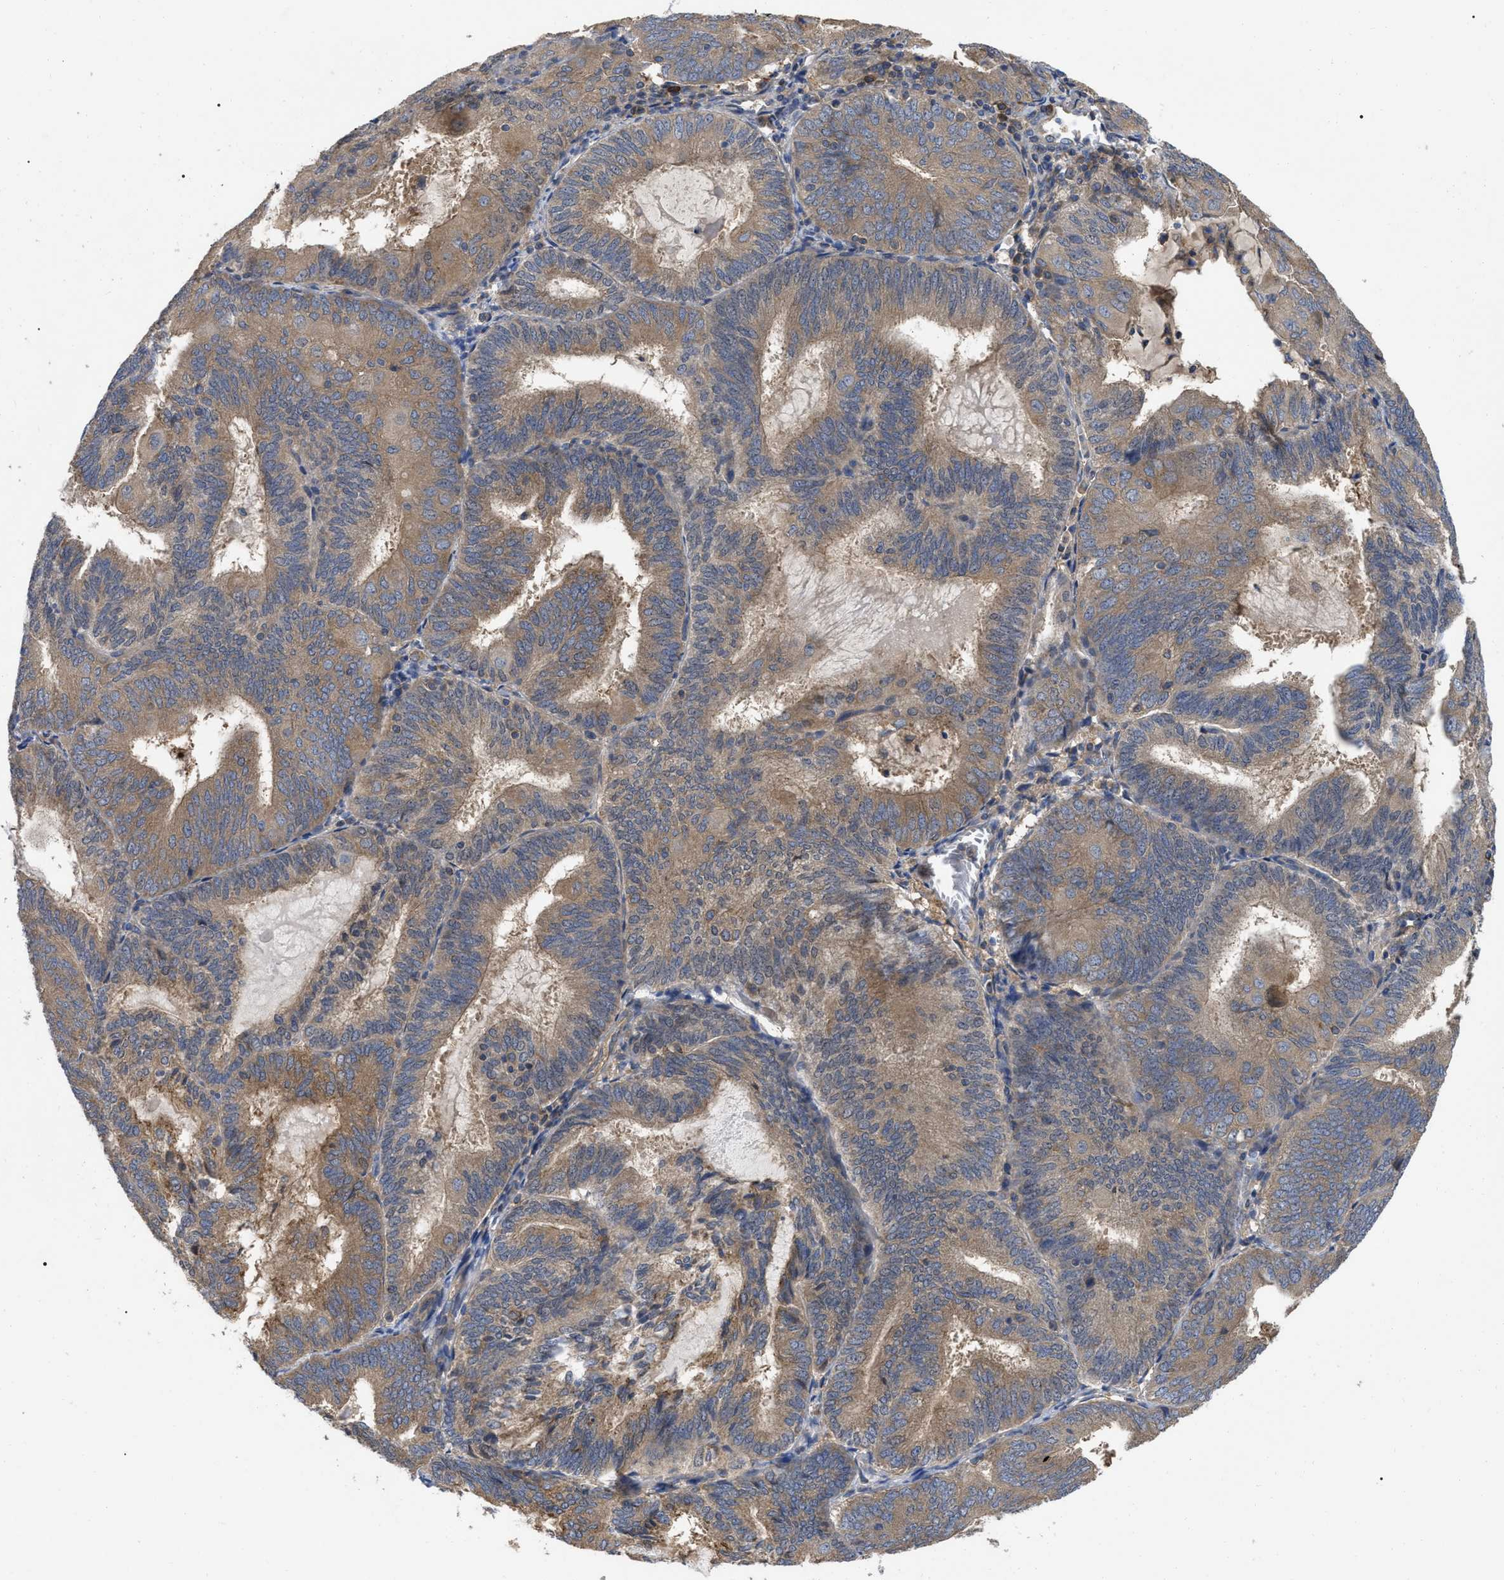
{"staining": {"intensity": "weak", "quantity": ">75%", "location": "cytoplasmic/membranous"}, "tissue": "endometrial cancer", "cell_type": "Tumor cells", "image_type": "cancer", "snomed": [{"axis": "morphology", "description": "Adenocarcinoma, NOS"}, {"axis": "topography", "description": "Endometrium"}], "caption": "Immunohistochemical staining of human endometrial cancer (adenocarcinoma) displays low levels of weak cytoplasmic/membranous positivity in approximately >75% of tumor cells. The staining is performed using DAB brown chromogen to label protein expression. The nuclei are counter-stained blue using hematoxylin.", "gene": "RAP1GDS1", "patient": {"sex": "female", "age": 81}}